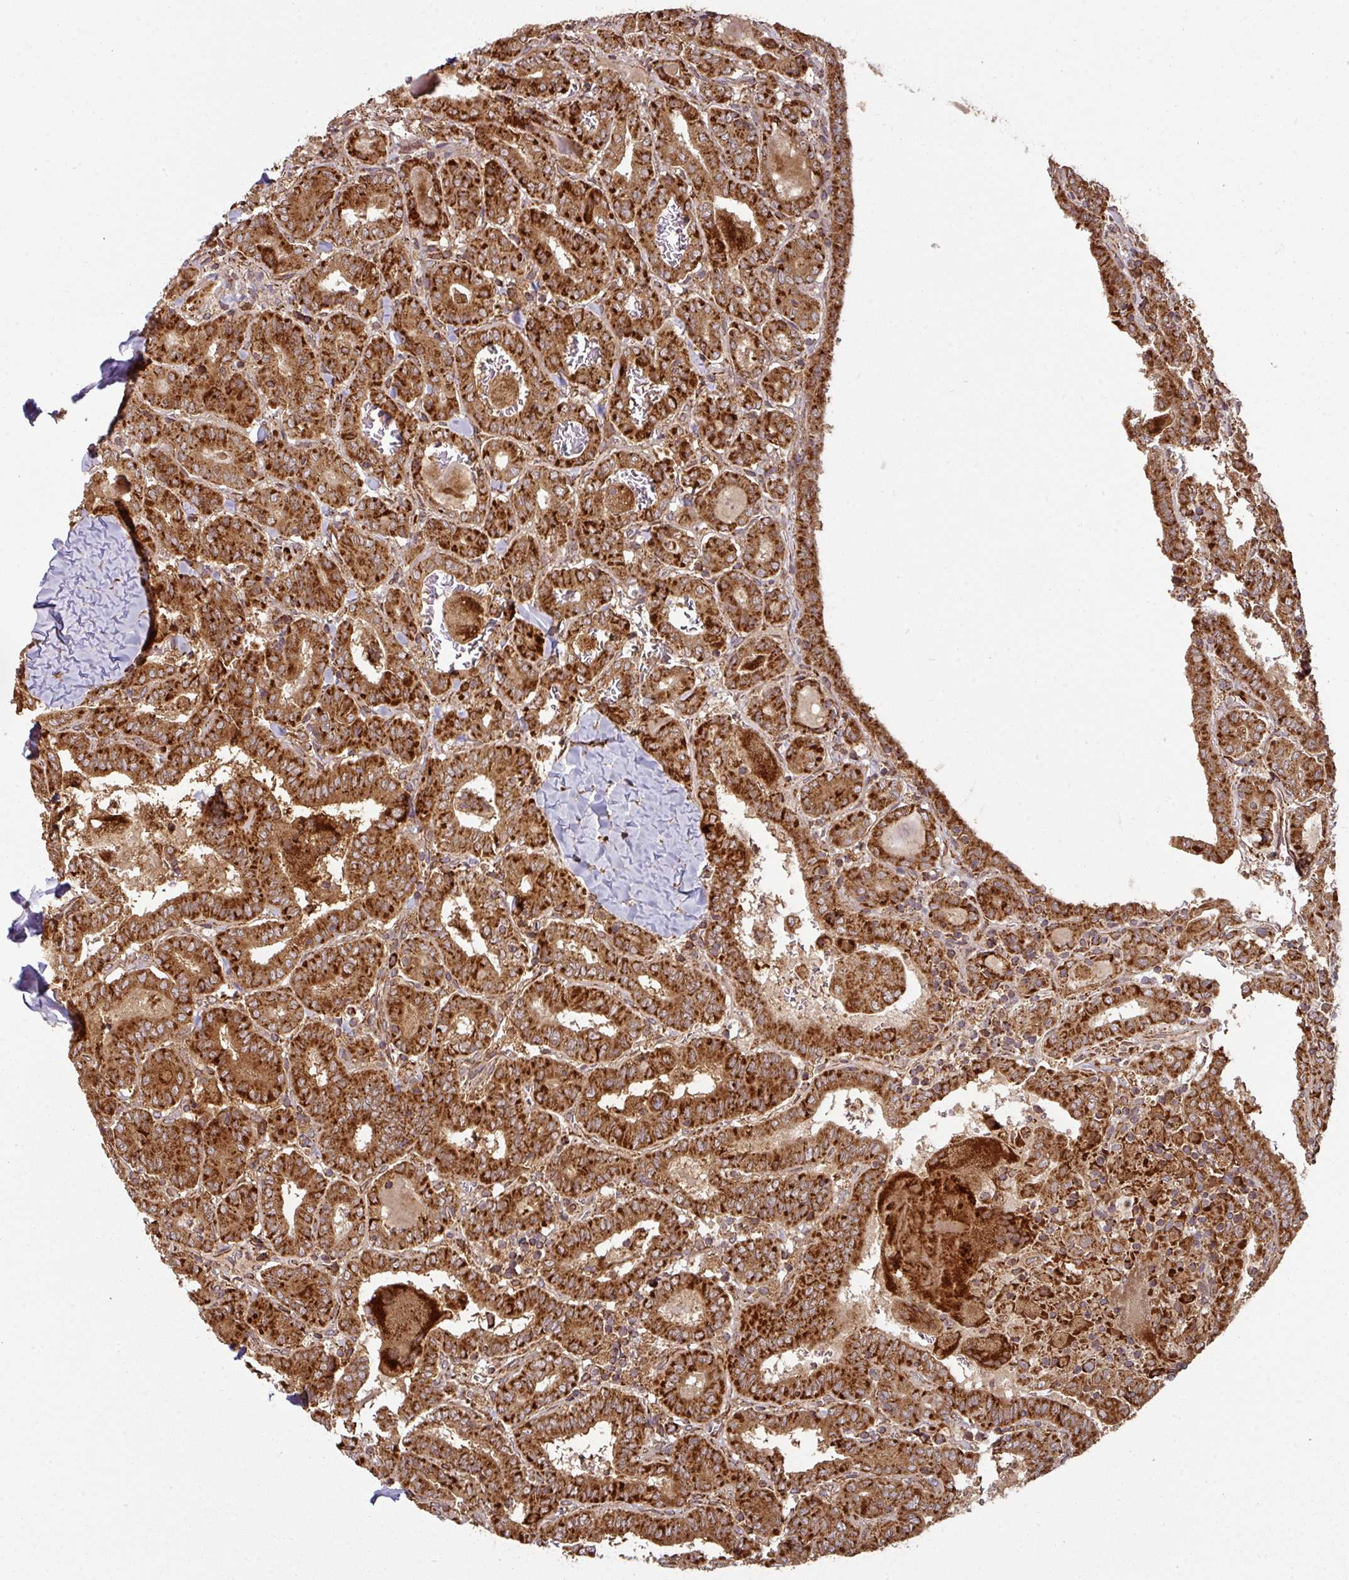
{"staining": {"intensity": "strong", "quantity": ">75%", "location": "cytoplasmic/membranous"}, "tissue": "thyroid cancer", "cell_type": "Tumor cells", "image_type": "cancer", "snomed": [{"axis": "morphology", "description": "Papillary adenocarcinoma, NOS"}, {"axis": "topography", "description": "Thyroid gland"}], "caption": "Thyroid papillary adenocarcinoma was stained to show a protein in brown. There is high levels of strong cytoplasmic/membranous expression in about >75% of tumor cells.", "gene": "TRAP1", "patient": {"sex": "female", "age": 72}}